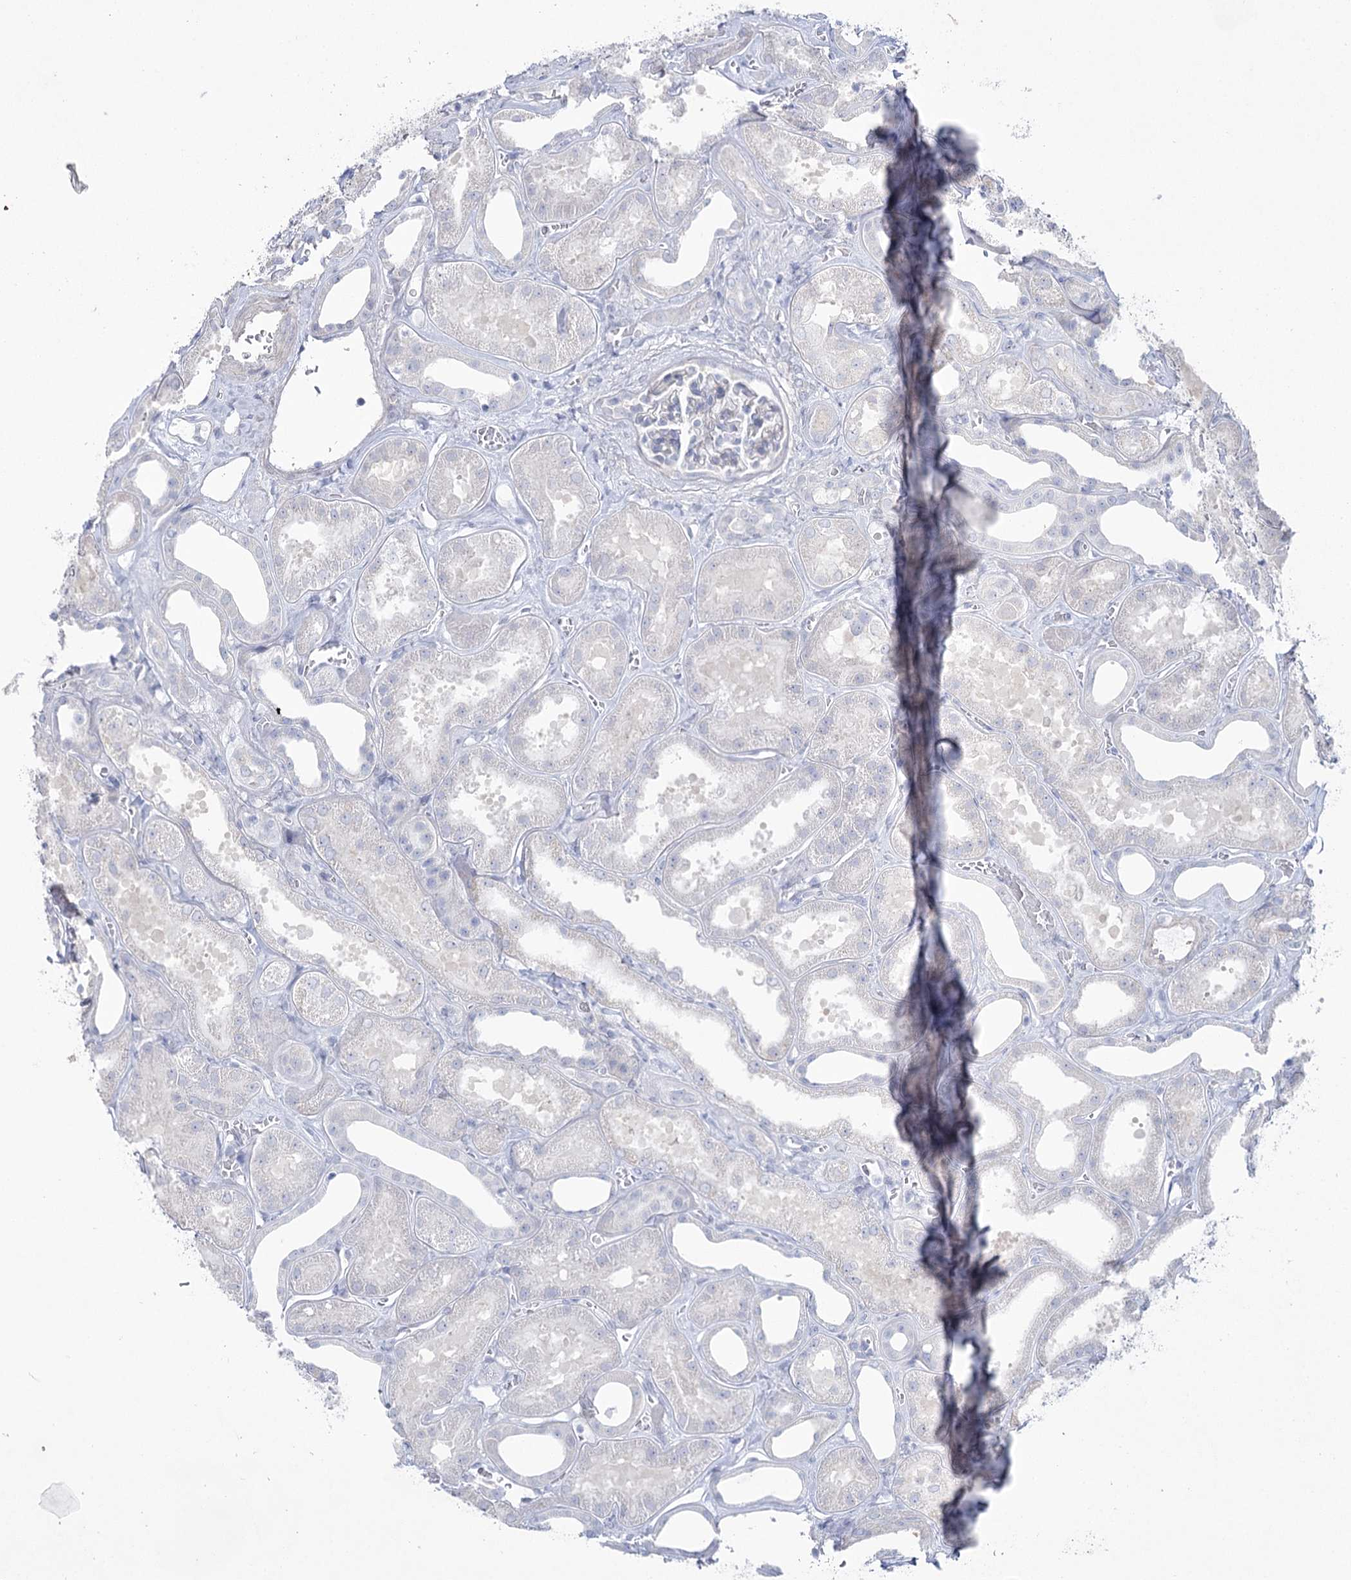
{"staining": {"intensity": "negative", "quantity": "none", "location": "none"}, "tissue": "kidney", "cell_type": "Cells in glomeruli", "image_type": "normal", "snomed": [{"axis": "morphology", "description": "Normal tissue, NOS"}, {"axis": "morphology", "description": "Adenocarcinoma, NOS"}, {"axis": "topography", "description": "Kidney"}], "caption": "Image shows no significant protein staining in cells in glomeruli of normal kidney. (IHC, brightfield microscopy, high magnification).", "gene": "CCDC88A", "patient": {"sex": "female", "age": 68}}